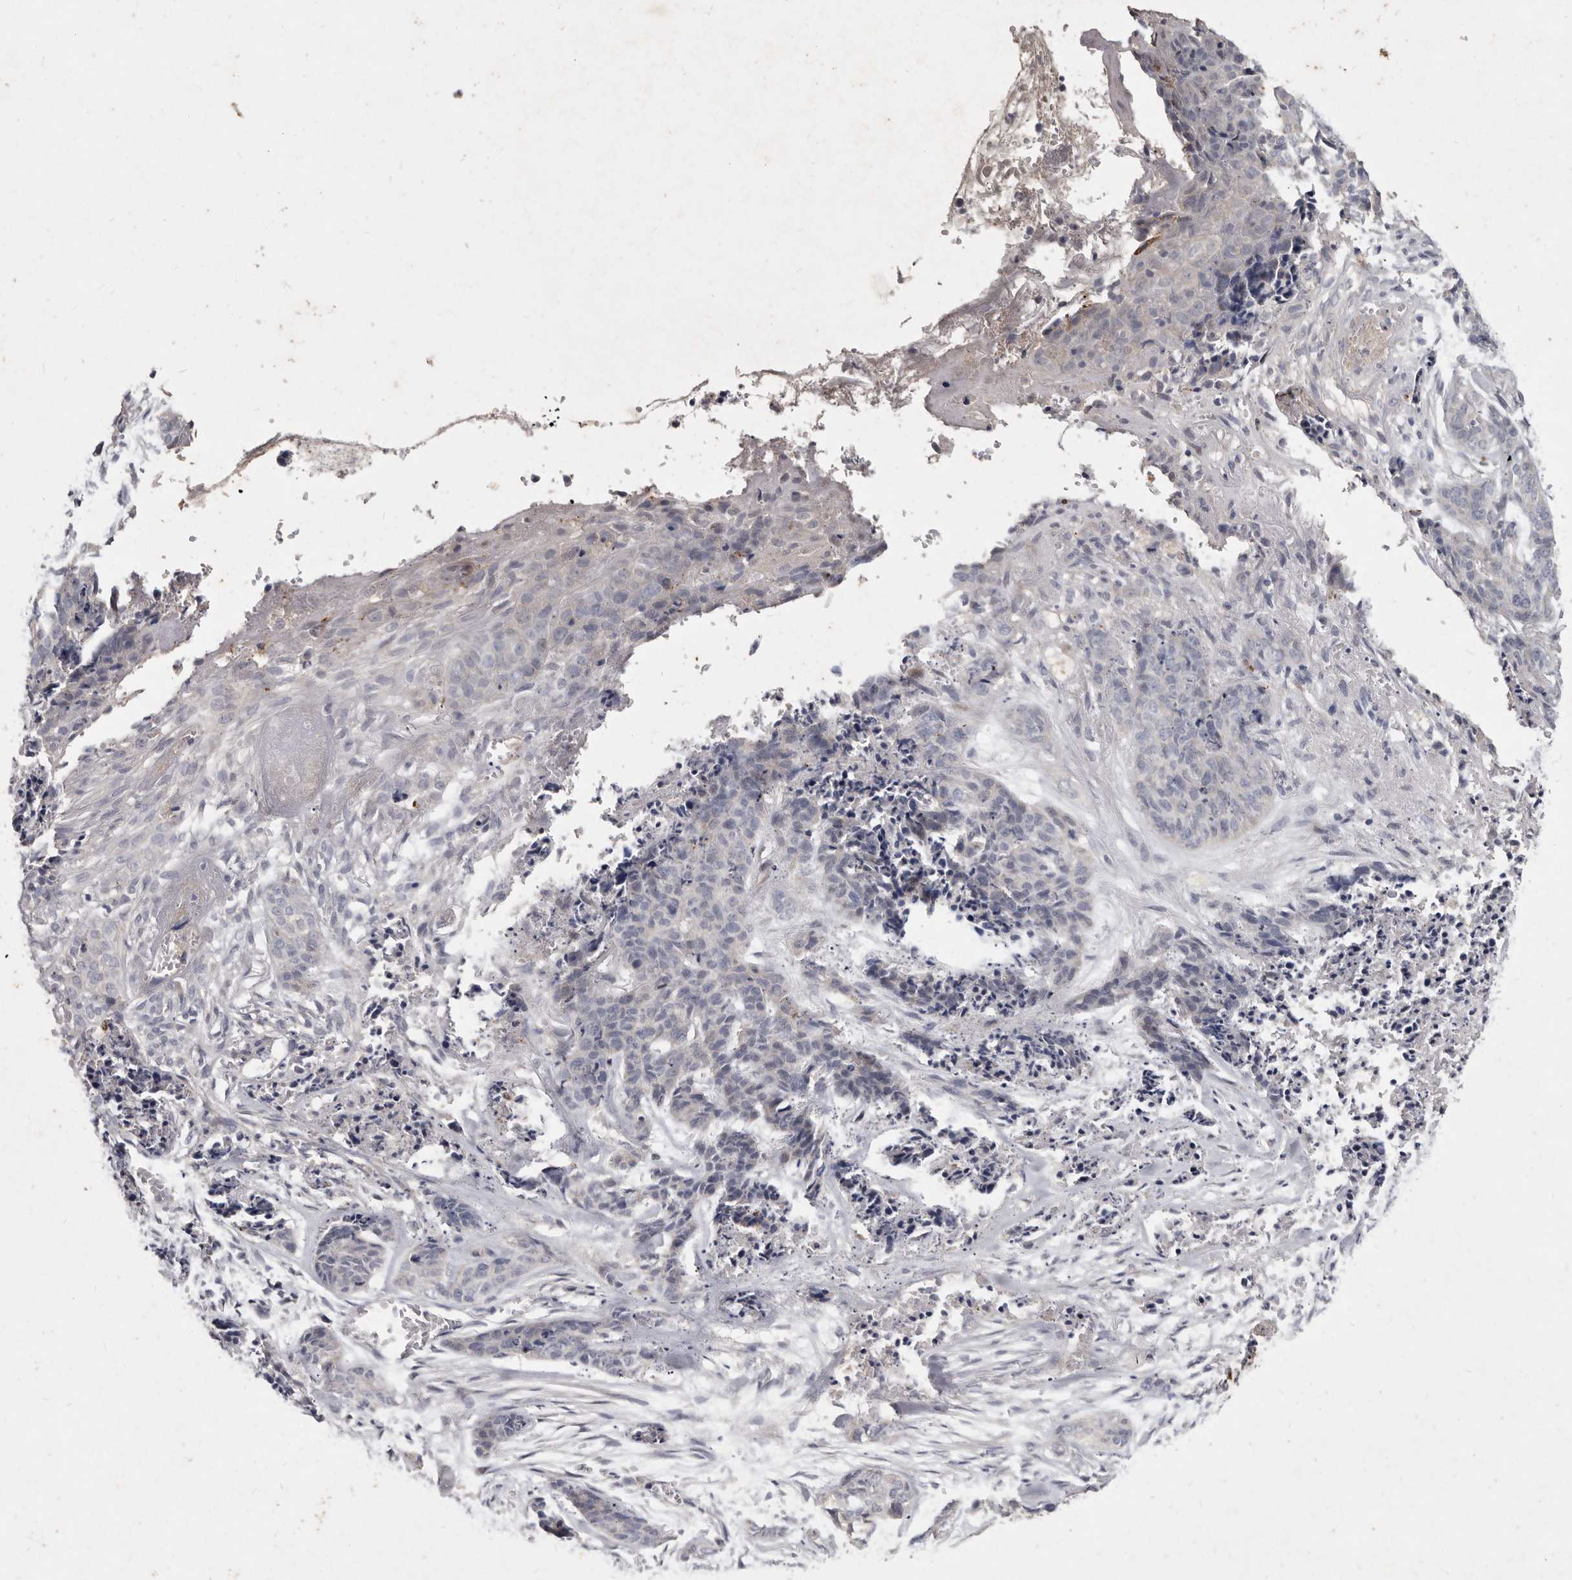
{"staining": {"intensity": "negative", "quantity": "none", "location": "none"}, "tissue": "skin cancer", "cell_type": "Tumor cells", "image_type": "cancer", "snomed": [{"axis": "morphology", "description": "Basal cell carcinoma"}, {"axis": "topography", "description": "Skin"}], "caption": "The image shows no staining of tumor cells in skin basal cell carcinoma.", "gene": "SLC22A1", "patient": {"sex": "female", "age": 64}}